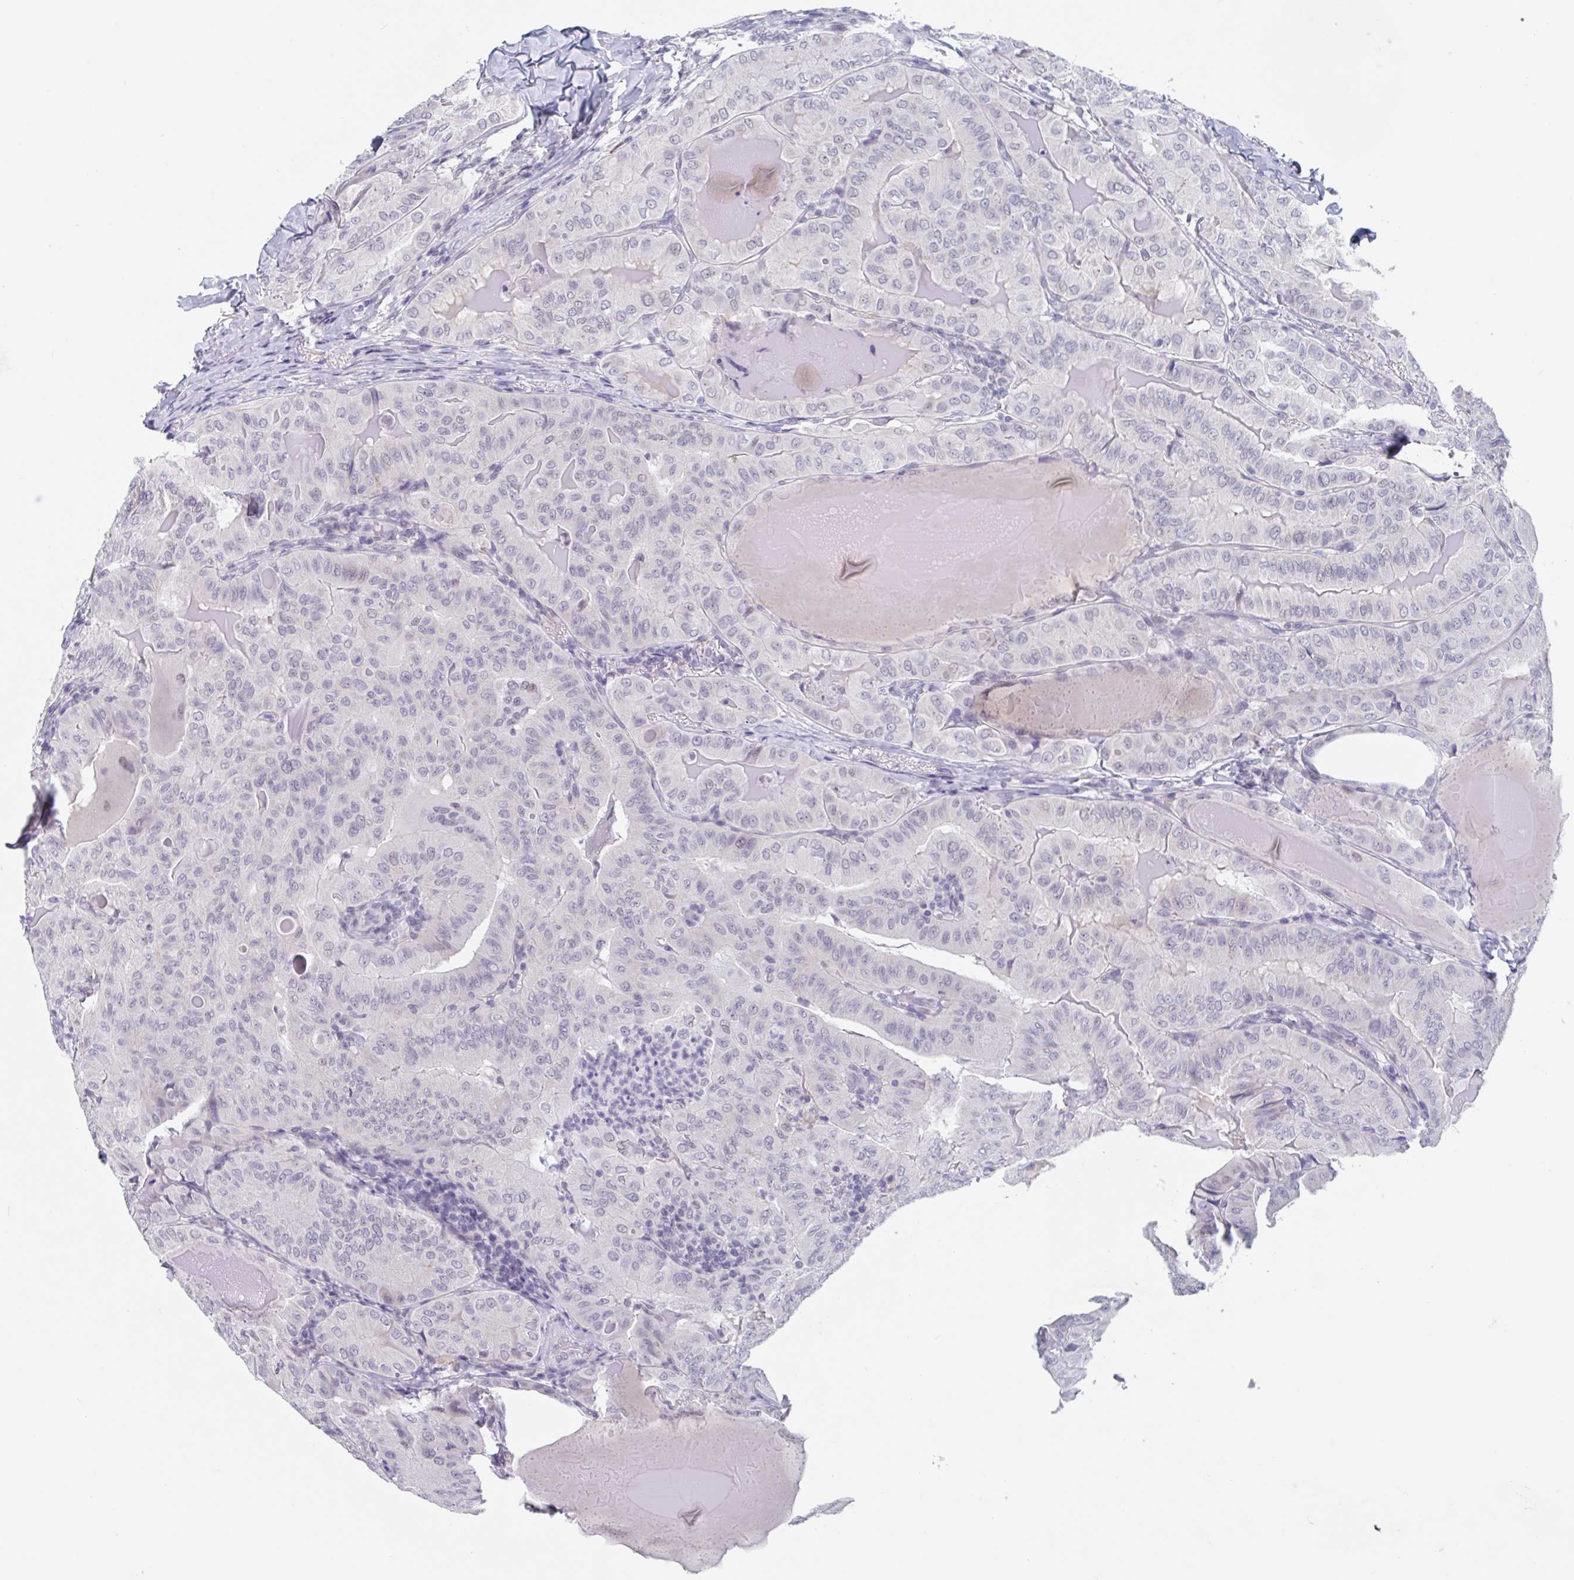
{"staining": {"intensity": "negative", "quantity": "none", "location": "none"}, "tissue": "thyroid cancer", "cell_type": "Tumor cells", "image_type": "cancer", "snomed": [{"axis": "morphology", "description": "Papillary adenocarcinoma, NOS"}, {"axis": "topography", "description": "Thyroid gland"}], "caption": "Tumor cells are negative for protein expression in human papillary adenocarcinoma (thyroid). (Stains: DAB immunohistochemistry with hematoxylin counter stain, Microscopy: brightfield microscopy at high magnification).", "gene": "KDM4D", "patient": {"sex": "female", "age": 68}}